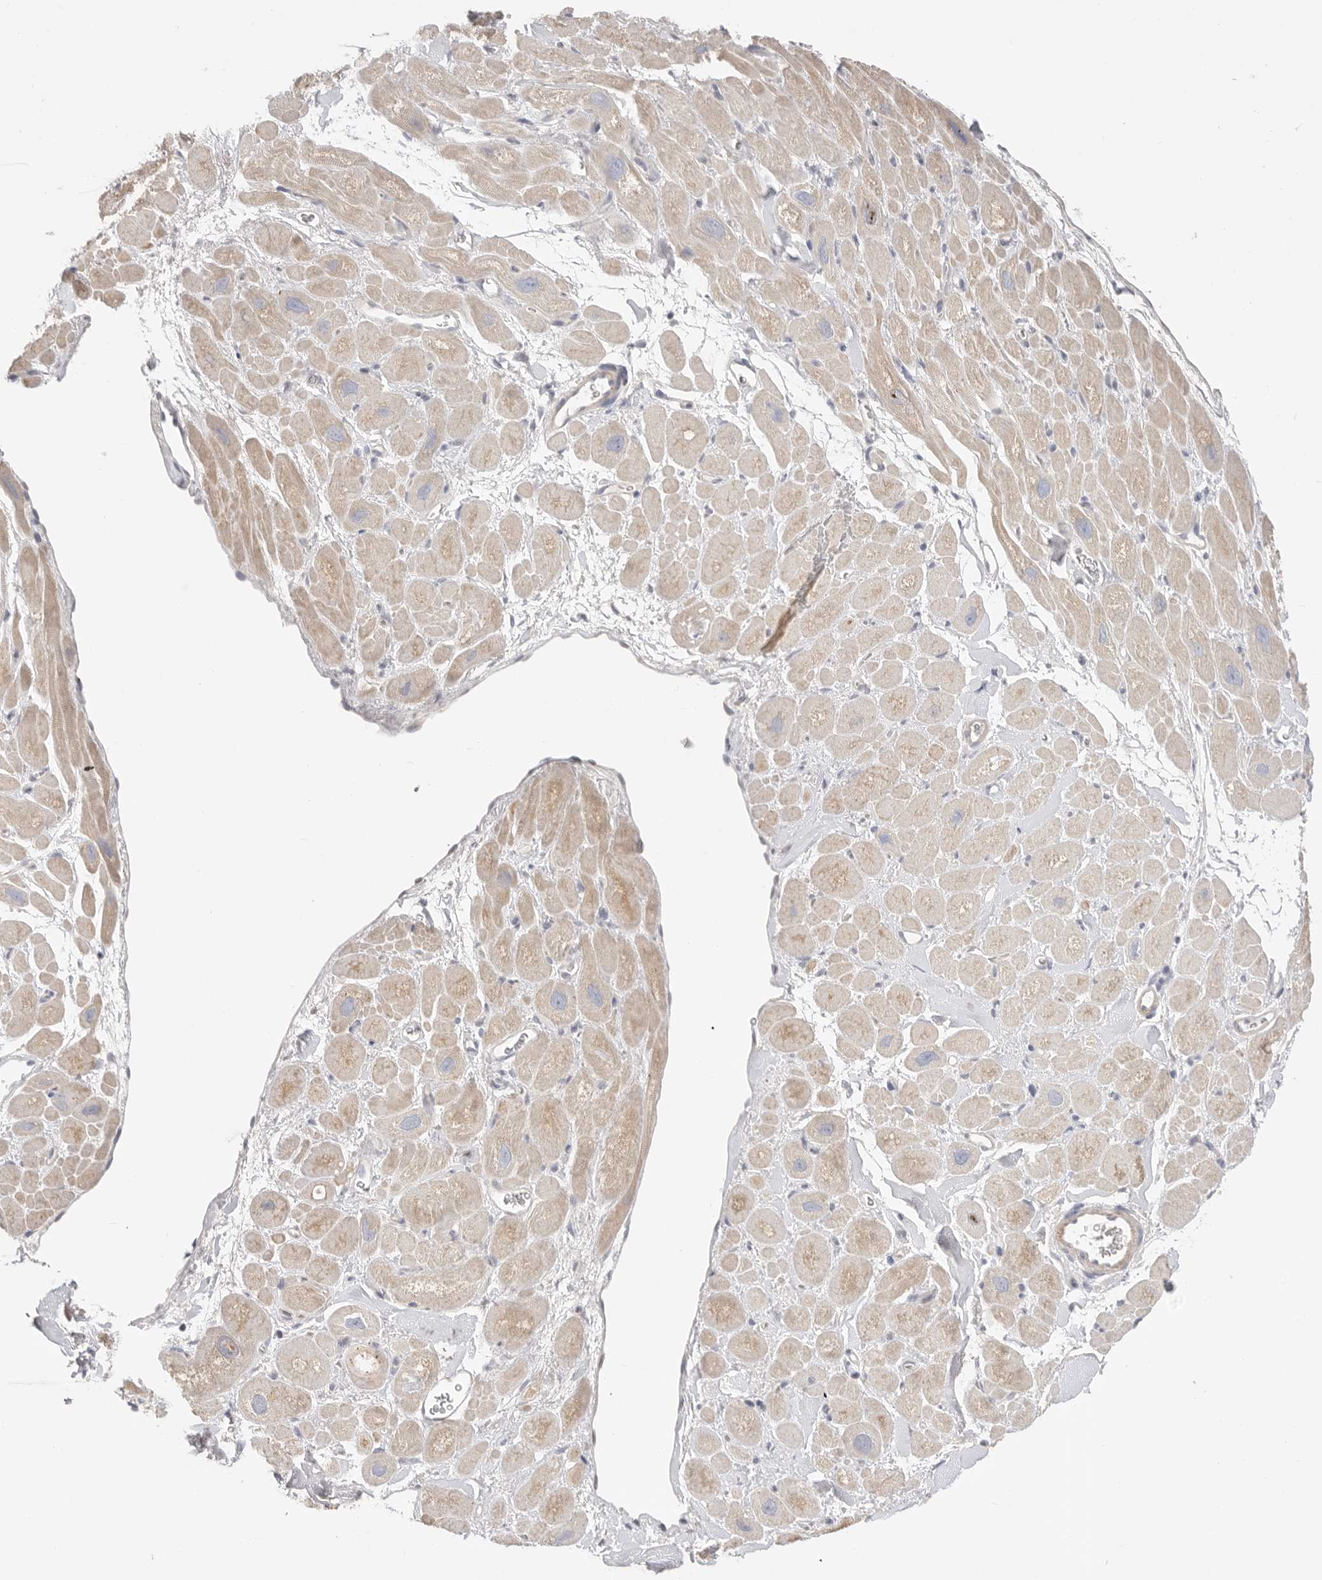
{"staining": {"intensity": "weak", "quantity": ">75%", "location": "cytoplasmic/membranous"}, "tissue": "heart muscle", "cell_type": "Cardiomyocytes", "image_type": "normal", "snomed": [{"axis": "morphology", "description": "Normal tissue, NOS"}, {"axis": "topography", "description": "Heart"}], "caption": "A brown stain highlights weak cytoplasmic/membranous positivity of a protein in cardiomyocytes of benign heart muscle.", "gene": "USH1C", "patient": {"sex": "male", "age": 49}}